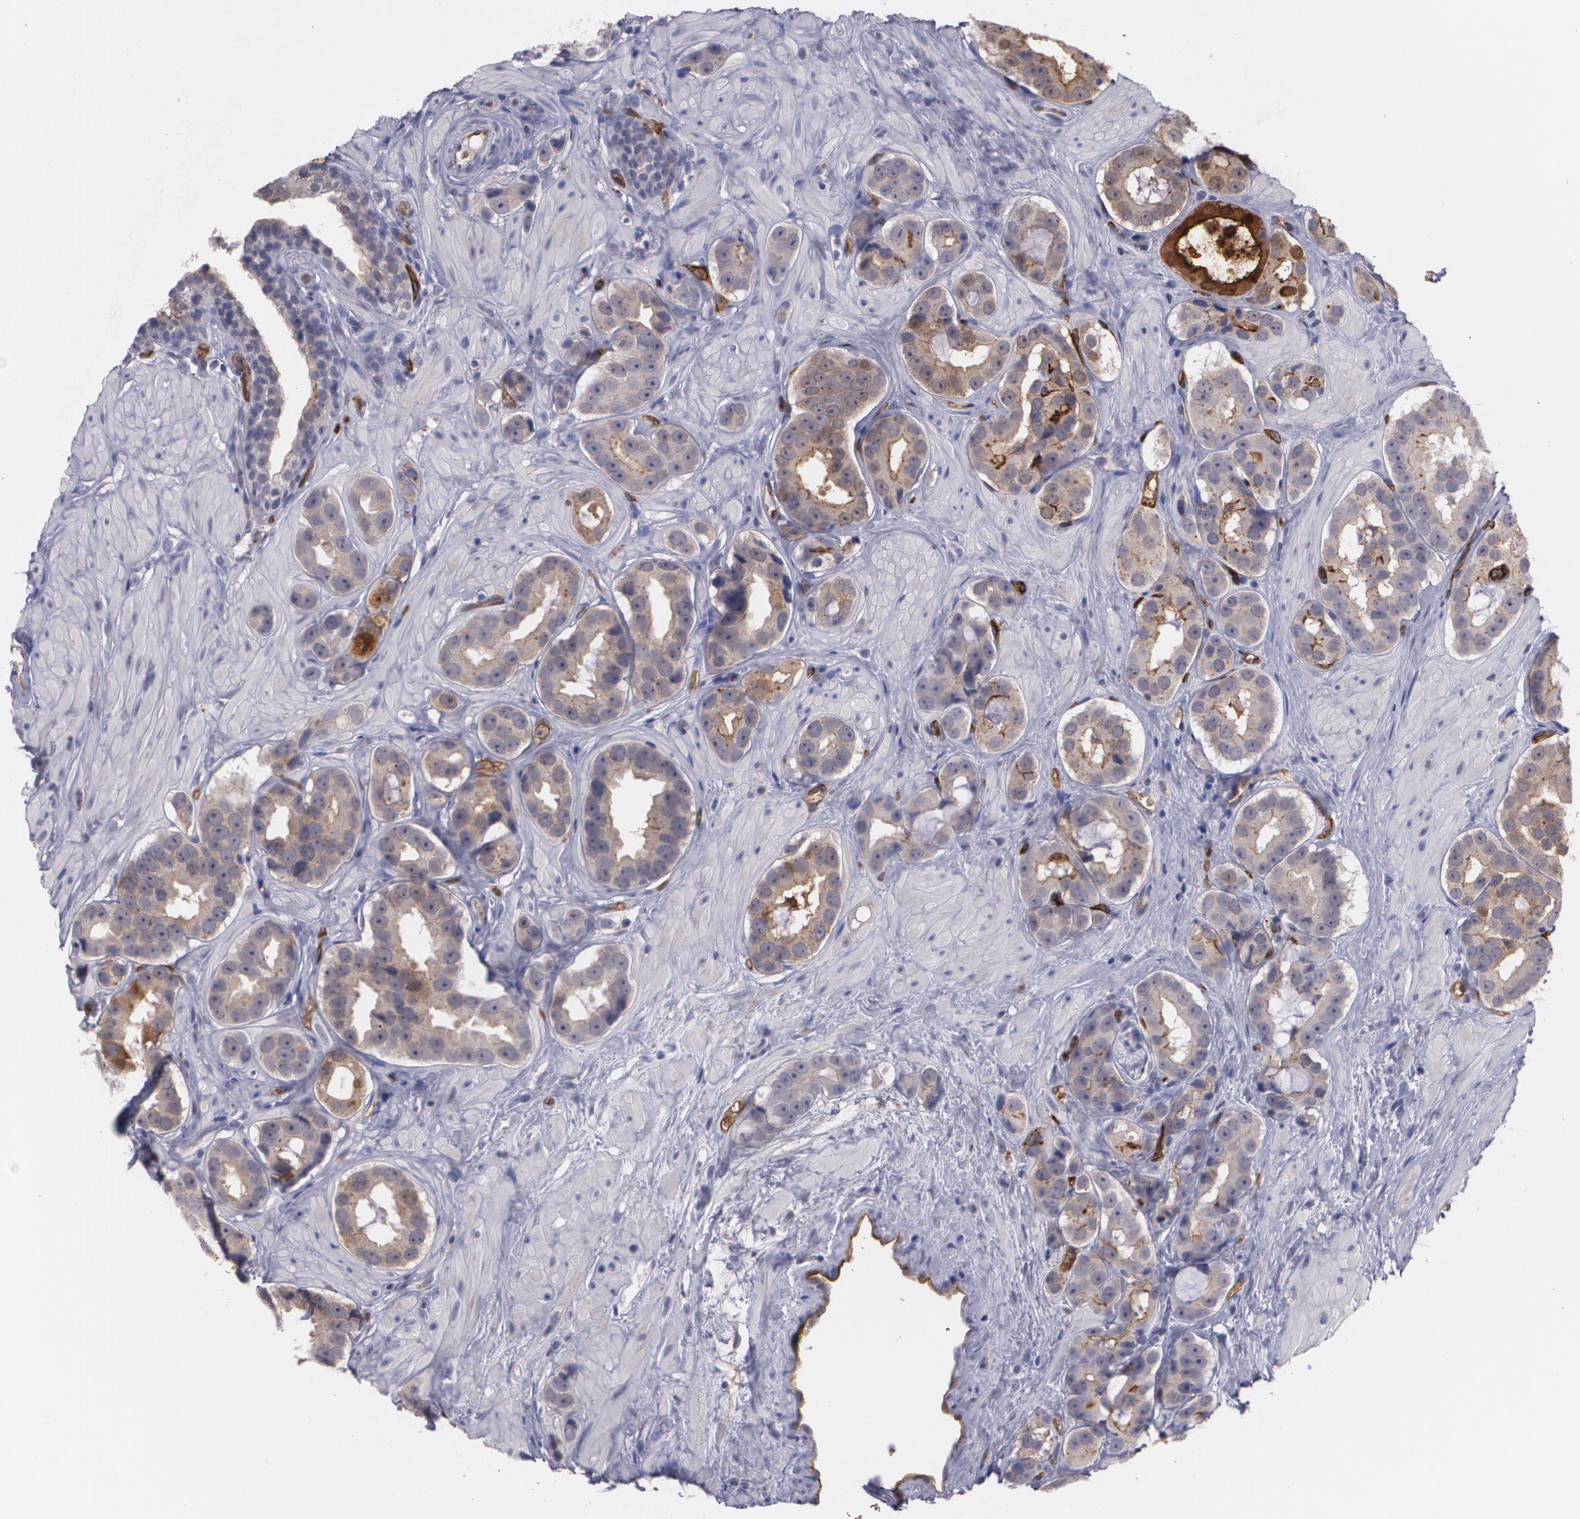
{"staining": {"intensity": "moderate", "quantity": ">75%", "location": "cytoplasmic/membranous"}, "tissue": "prostate cancer", "cell_type": "Tumor cells", "image_type": "cancer", "snomed": [{"axis": "morphology", "description": "Adenocarcinoma, Low grade"}, {"axis": "topography", "description": "Prostate"}], "caption": "Protein staining by immunohistochemistry (IHC) exhibits moderate cytoplasmic/membranous expression in about >75% of tumor cells in prostate cancer. The staining is performed using DAB brown chromogen to label protein expression. The nuclei are counter-stained blue using hematoxylin.", "gene": "ACE", "patient": {"sex": "male", "age": 59}}